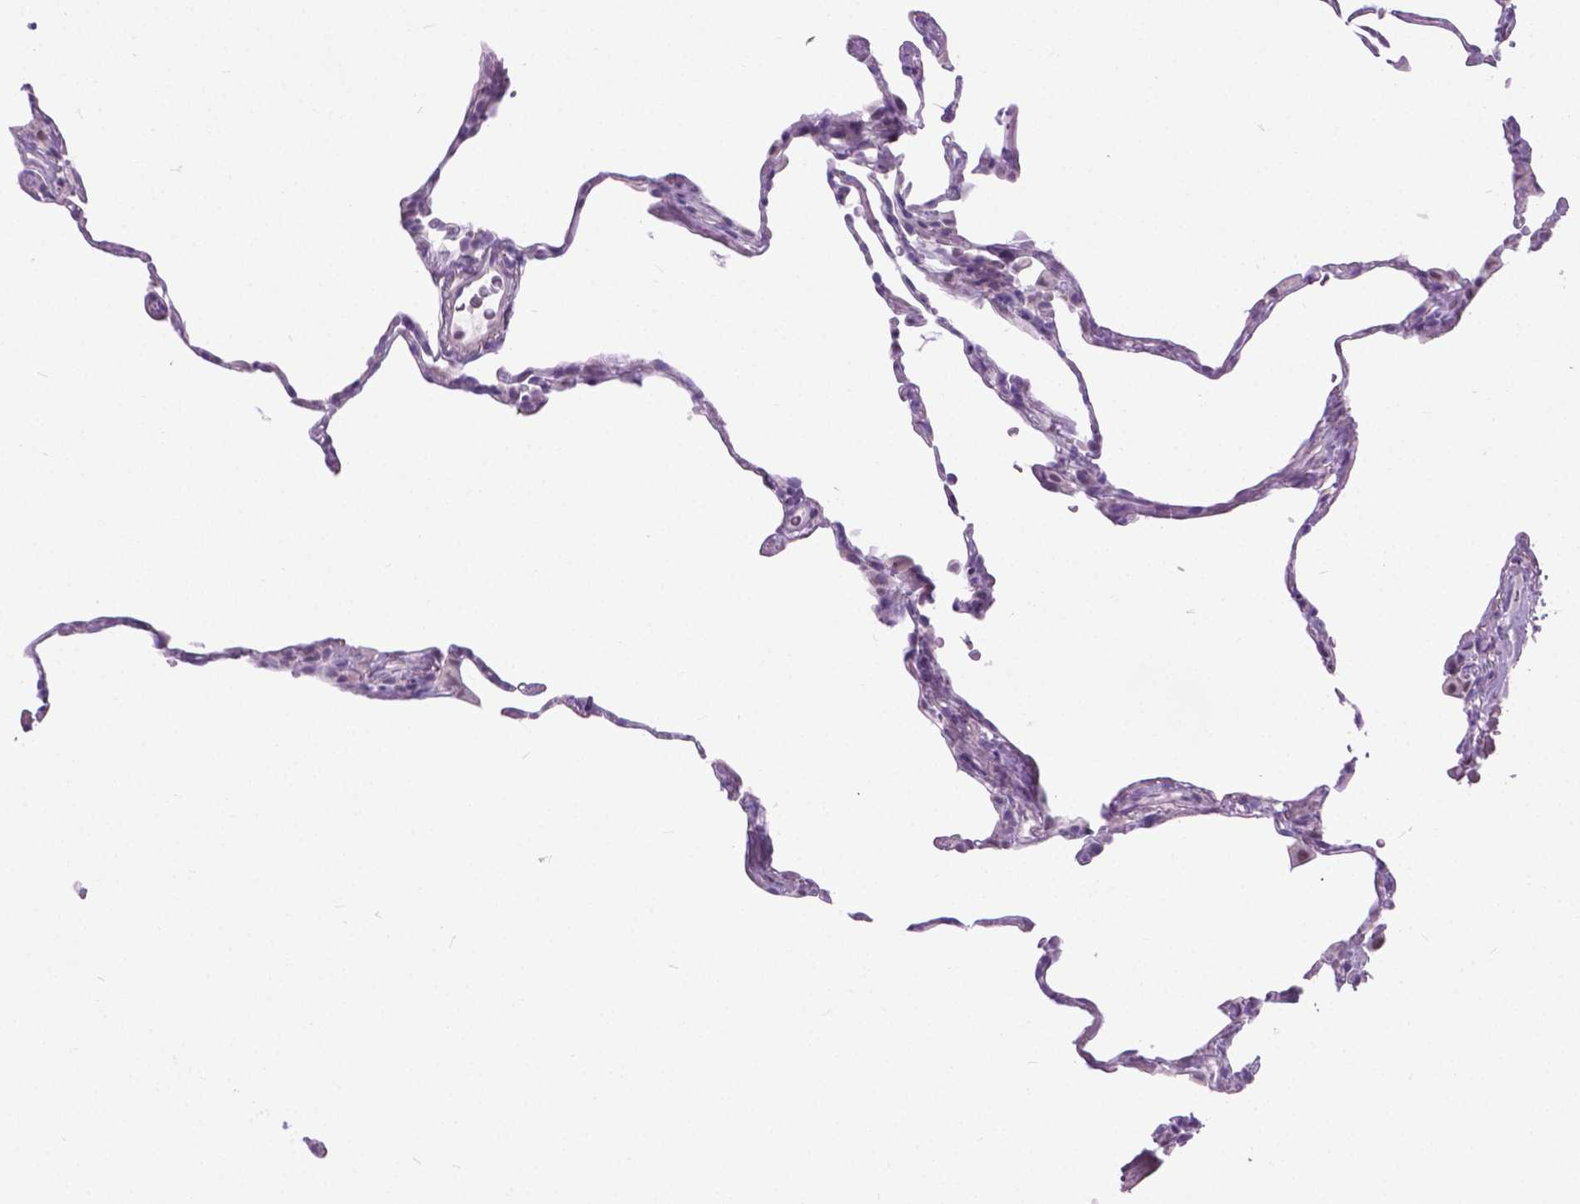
{"staining": {"intensity": "negative", "quantity": "none", "location": "none"}, "tissue": "lung", "cell_type": "Alveolar cells", "image_type": "normal", "snomed": [{"axis": "morphology", "description": "Normal tissue, NOS"}, {"axis": "topography", "description": "Lung"}], "caption": "High power microscopy micrograph of an IHC histopathology image of benign lung, revealing no significant expression in alveolar cells. (IHC, brightfield microscopy, high magnification).", "gene": "APCDD1L", "patient": {"sex": "female", "age": 57}}